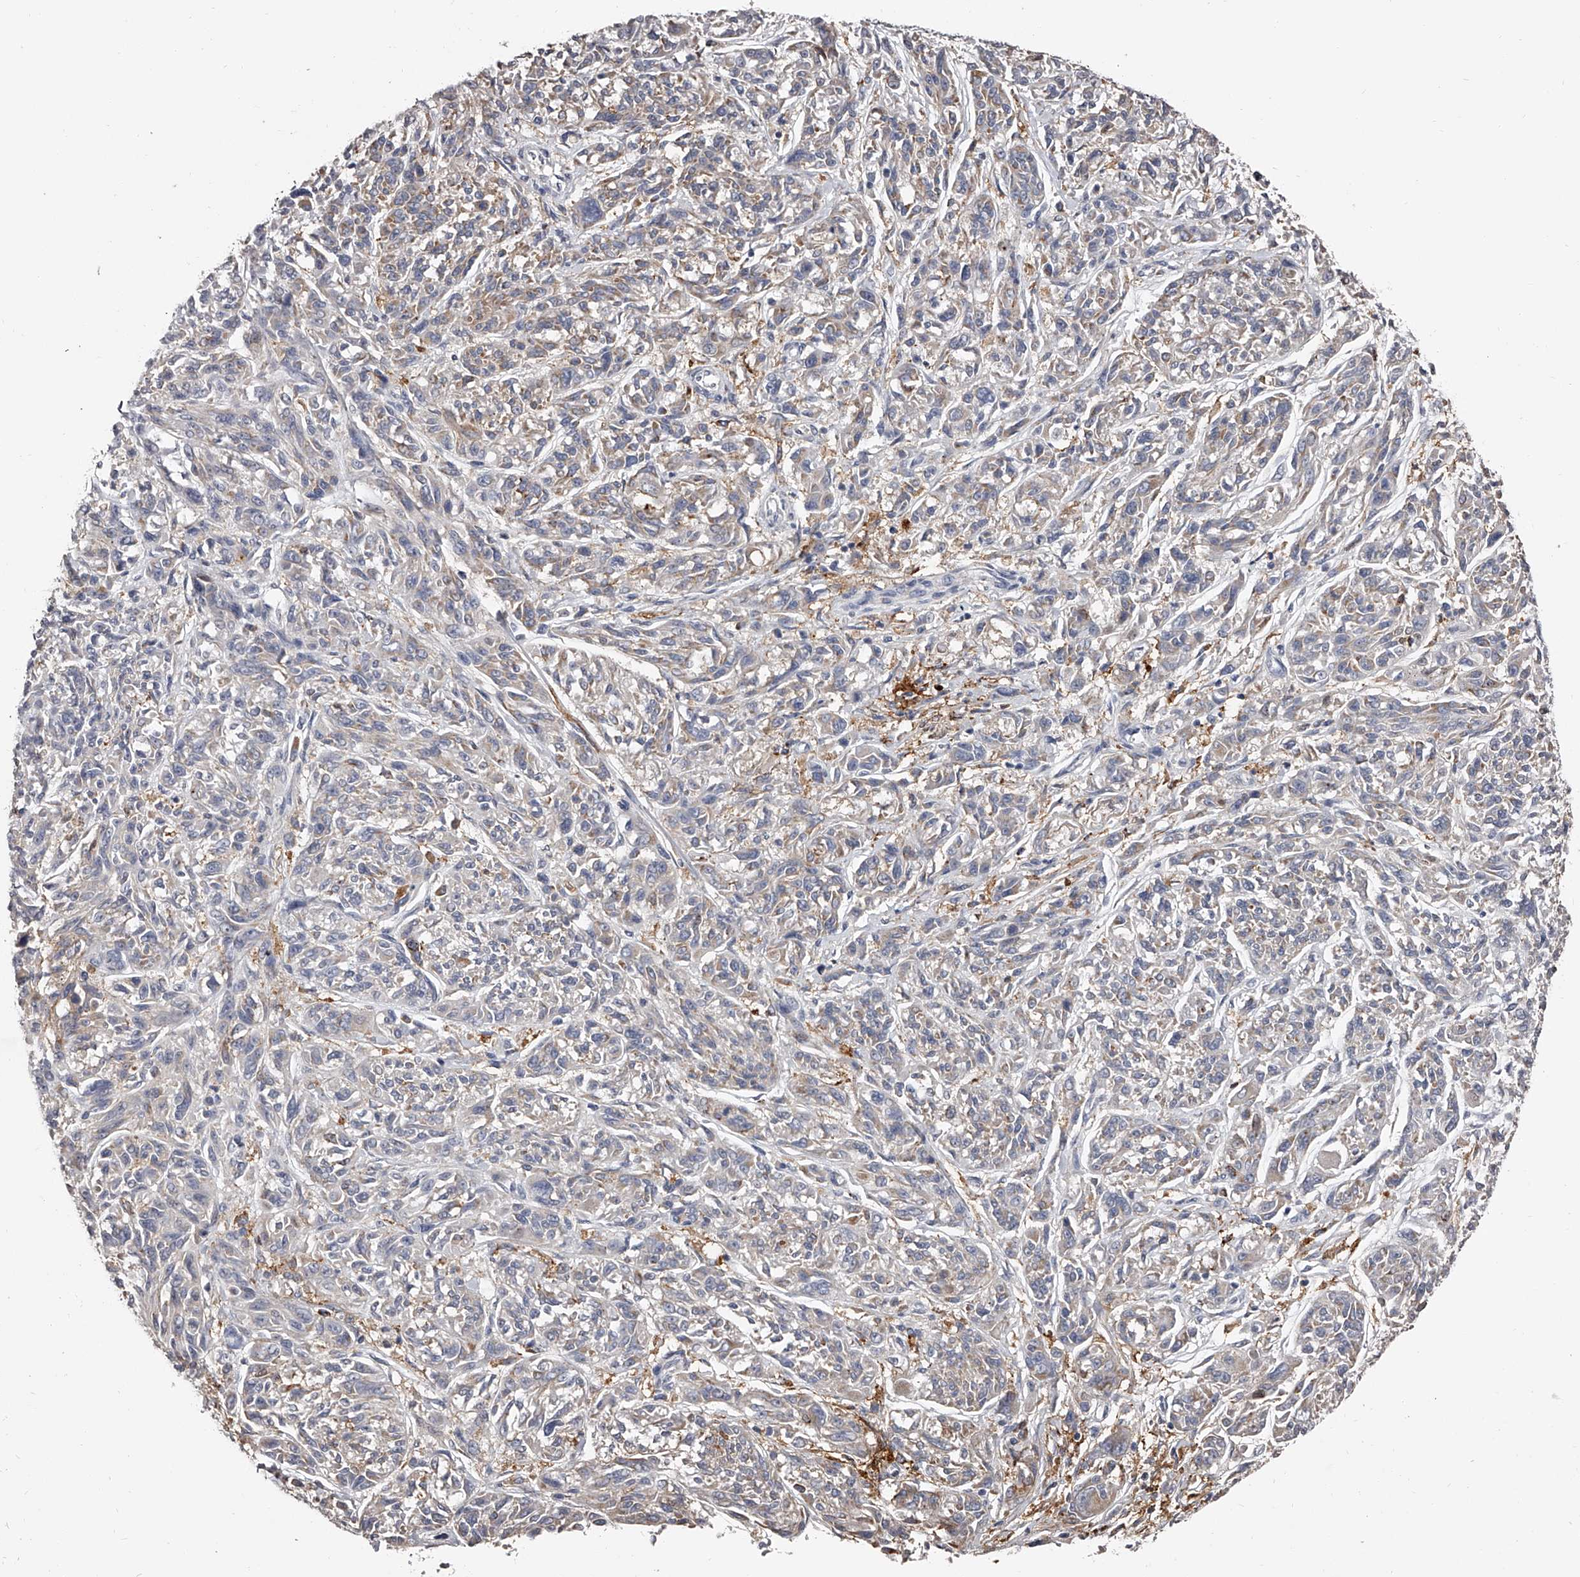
{"staining": {"intensity": "negative", "quantity": "none", "location": "none"}, "tissue": "melanoma", "cell_type": "Tumor cells", "image_type": "cancer", "snomed": [{"axis": "morphology", "description": "Malignant melanoma, NOS"}, {"axis": "topography", "description": "Skin"}], "caption": "Tumor cells are negative for protein expression in human melanoma. (DAB (3,3'-diaminobenzidine) immunohistochemistry visualized using brightfield microscopy, high magnification).", "gene": "PACSIN1", "patient": {"sex": "male", "age": 53}}